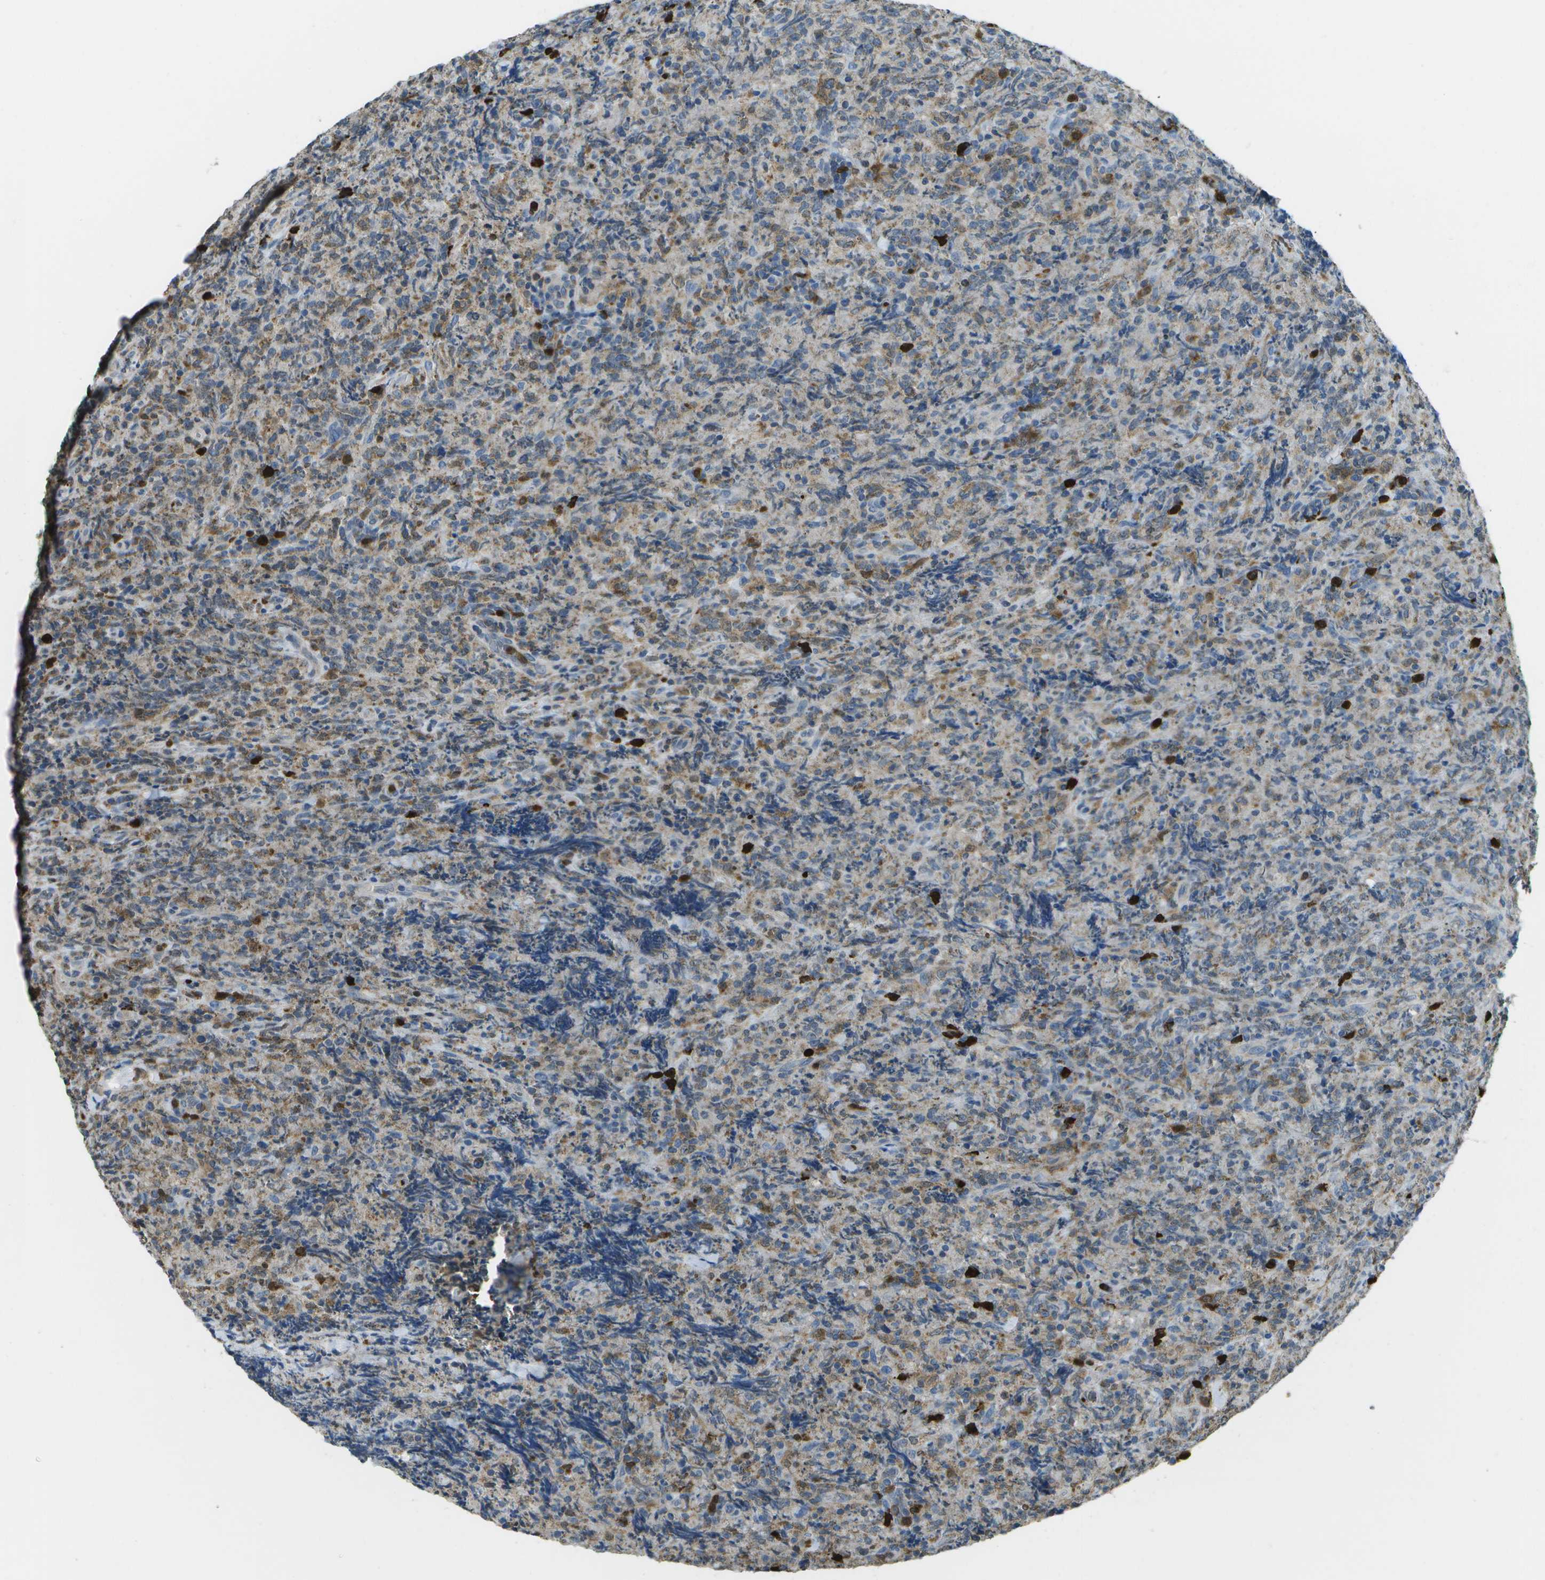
{"staining": {"intensity": "moderate", "quantity": "25%-75%", "location": "cytoplasmic/membranous"}, "tissue": "lymphoma", "cell_type": "Tumor cells", "image_type": "cancer", "snomed": [{"axis": "morphology", "description": "Malignant lymphoma, non-Hodgkin's type, High grade"}, {"axis": "topography", "description": "Tonsil"}], "caption": "Moderate cytoplasmic/membranous positivity is appreciated in about 25%-75% of tumor cells in lymphoma. The protein is shown in brown color, while the nuclei are stained blue.", "gene": "CACHD1", "patient": {"sex": "female", "age": 36}}